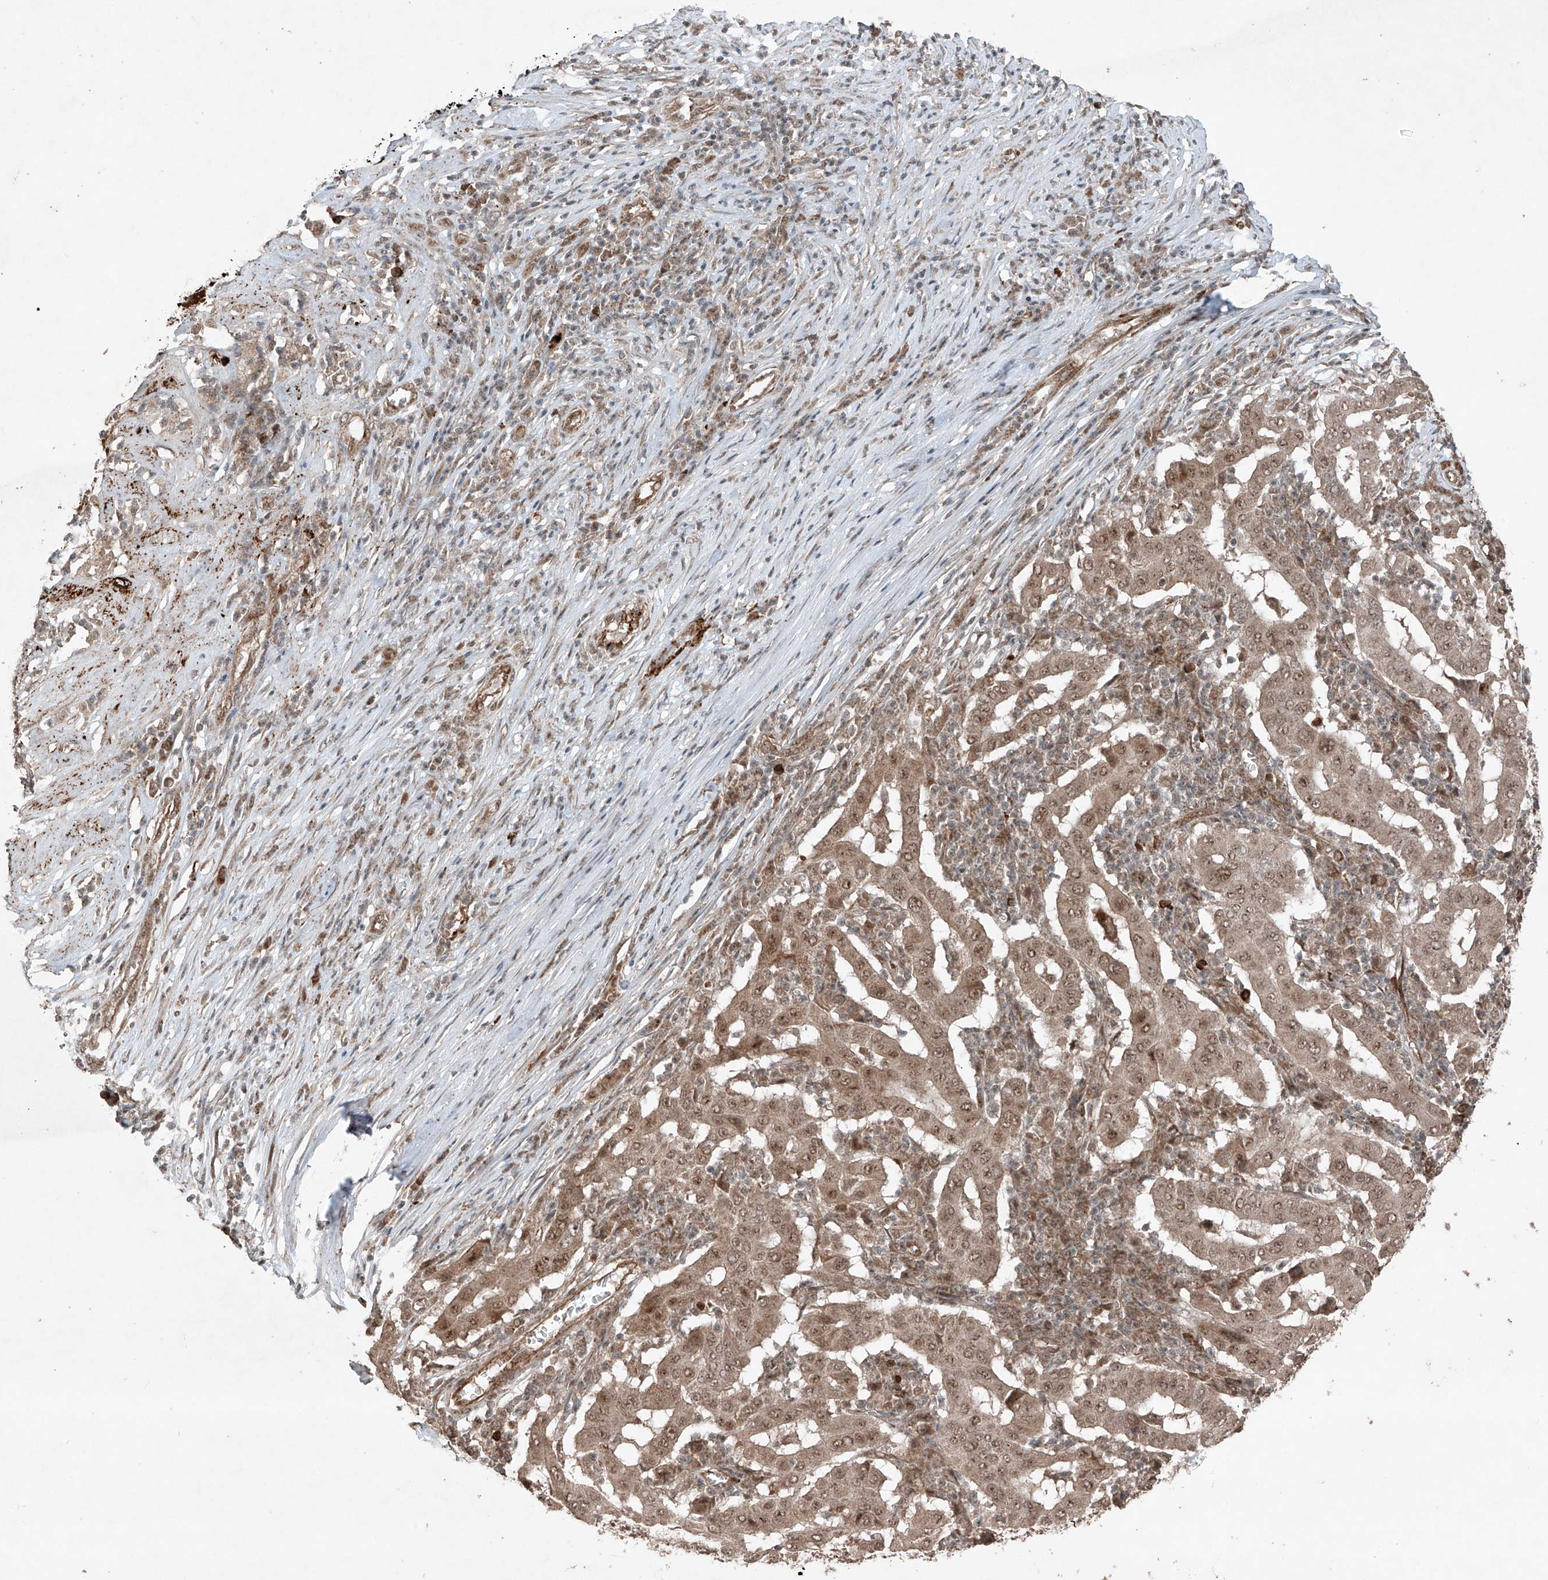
{"staining": {"intensity": "moderate", "quantity": ">75%", "location": "cytoplasmic/membranous,nuclear"}, "tissue": "pancreatic cancer", "cell_type": "Tumor cells", "image_type": "cancer", "snomed": [{"axis": "morphology", "description": "Adenocarcinoma, NOS"}, {"axis": "topography", "description": "Pancreas"}], "caption": "Protein staining of adenocarcinoma (pancreatic) tissue demonstrates moderate cytoplasmic/membranous and nuclear positivity in approximately >75% of tumor cells.", "gene": "ZNF620", "patient": {"sex": "male", "age": 63}}